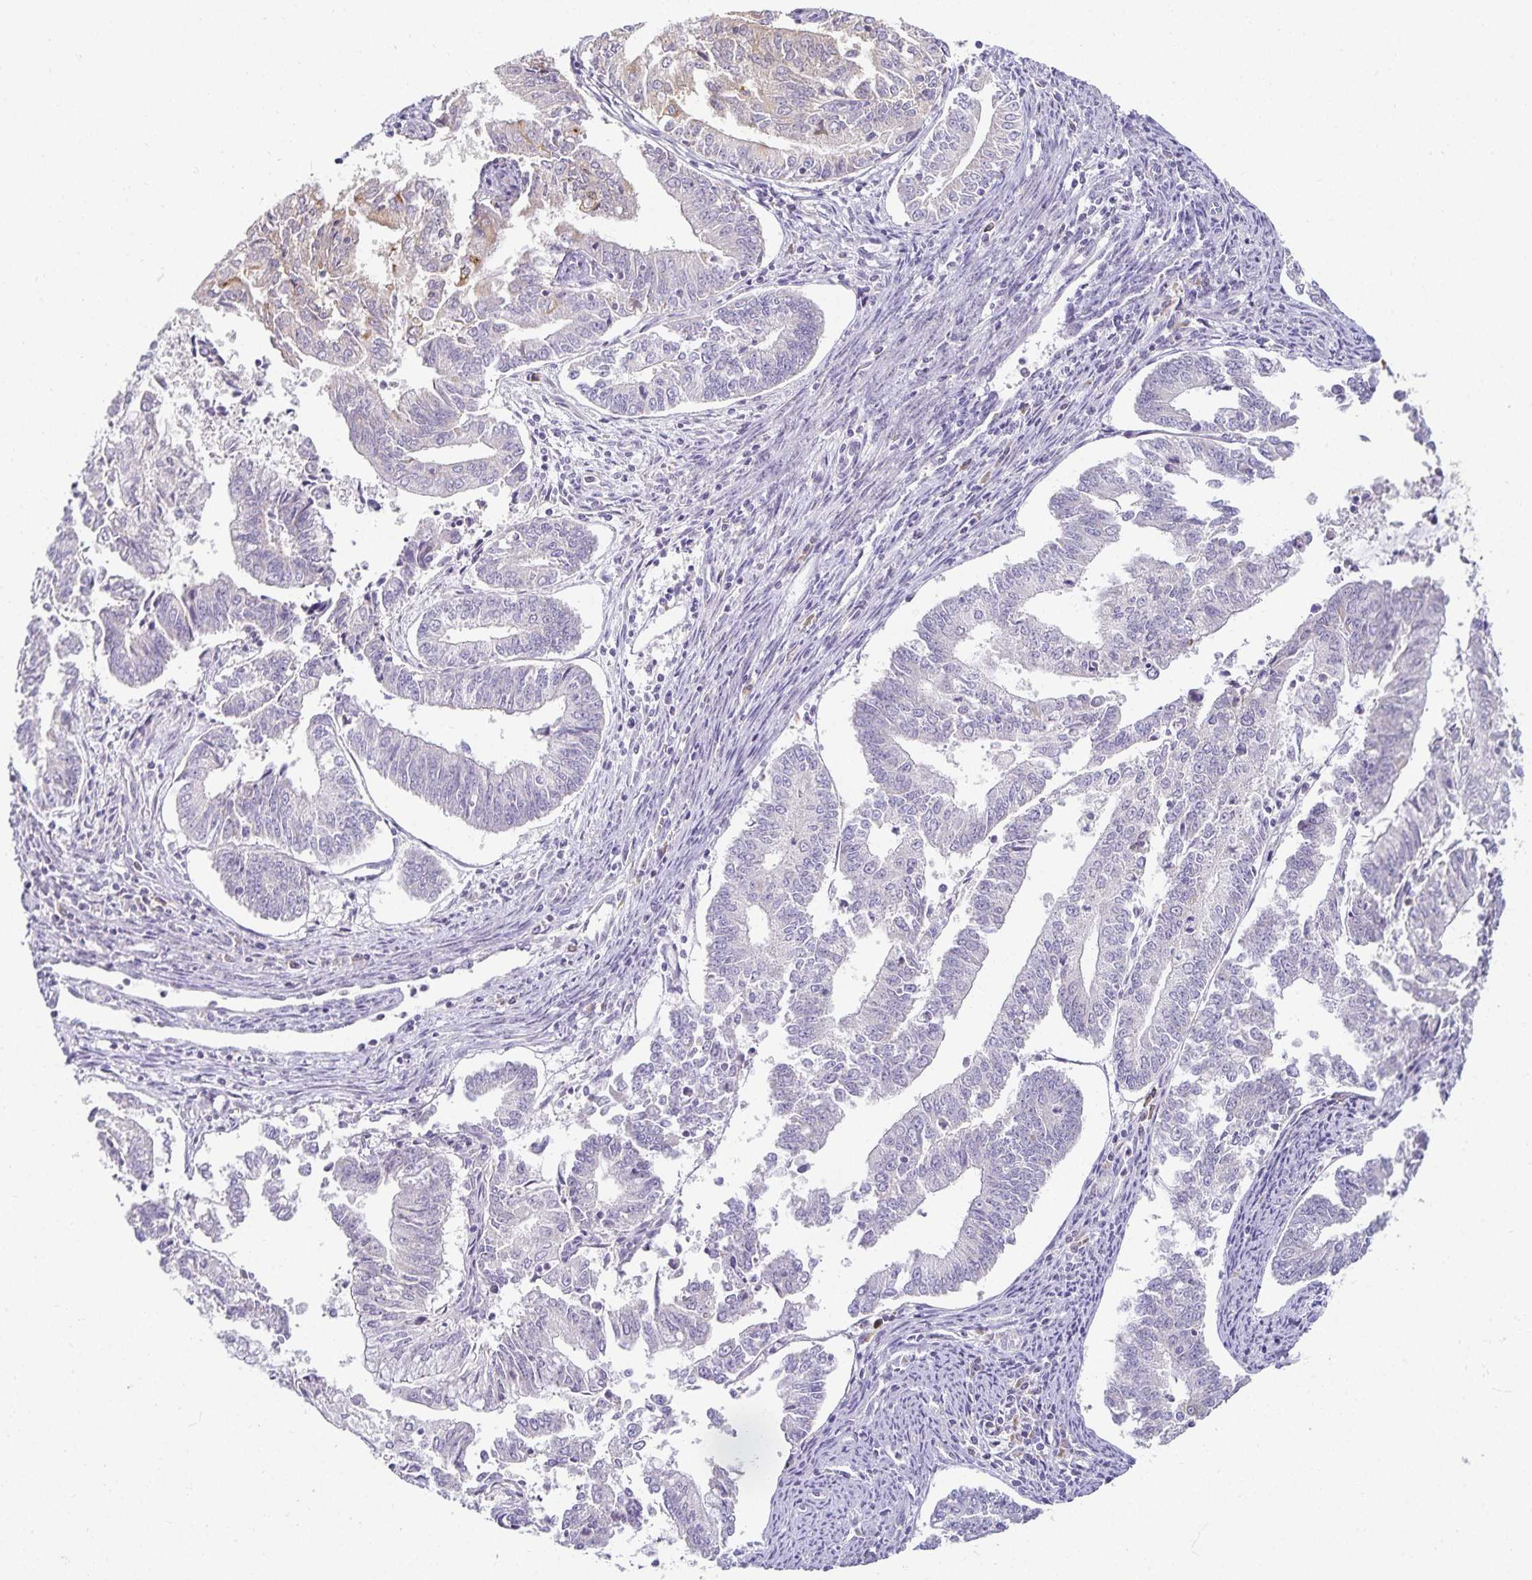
{"staining": {"intensity": "weak", "quantity": "<25%", "location": "cytoplasmic/membranous"}, "tissue": "endometrial cancer", "cell_type": "Tumor cells", "image_type": "cancer", "snomed": [{"axis": "morphology", "description": "Adenocarcinoma, NOS"}, {"axis": "topography", "description": "Endometrium"}], "caption": "Endometrial cancer (adenocarcinoma) stained for a protein using IHC reveals no staining tumor cells.", "gene": "GP2", "patient": {"sex": "female", "age": 61}}